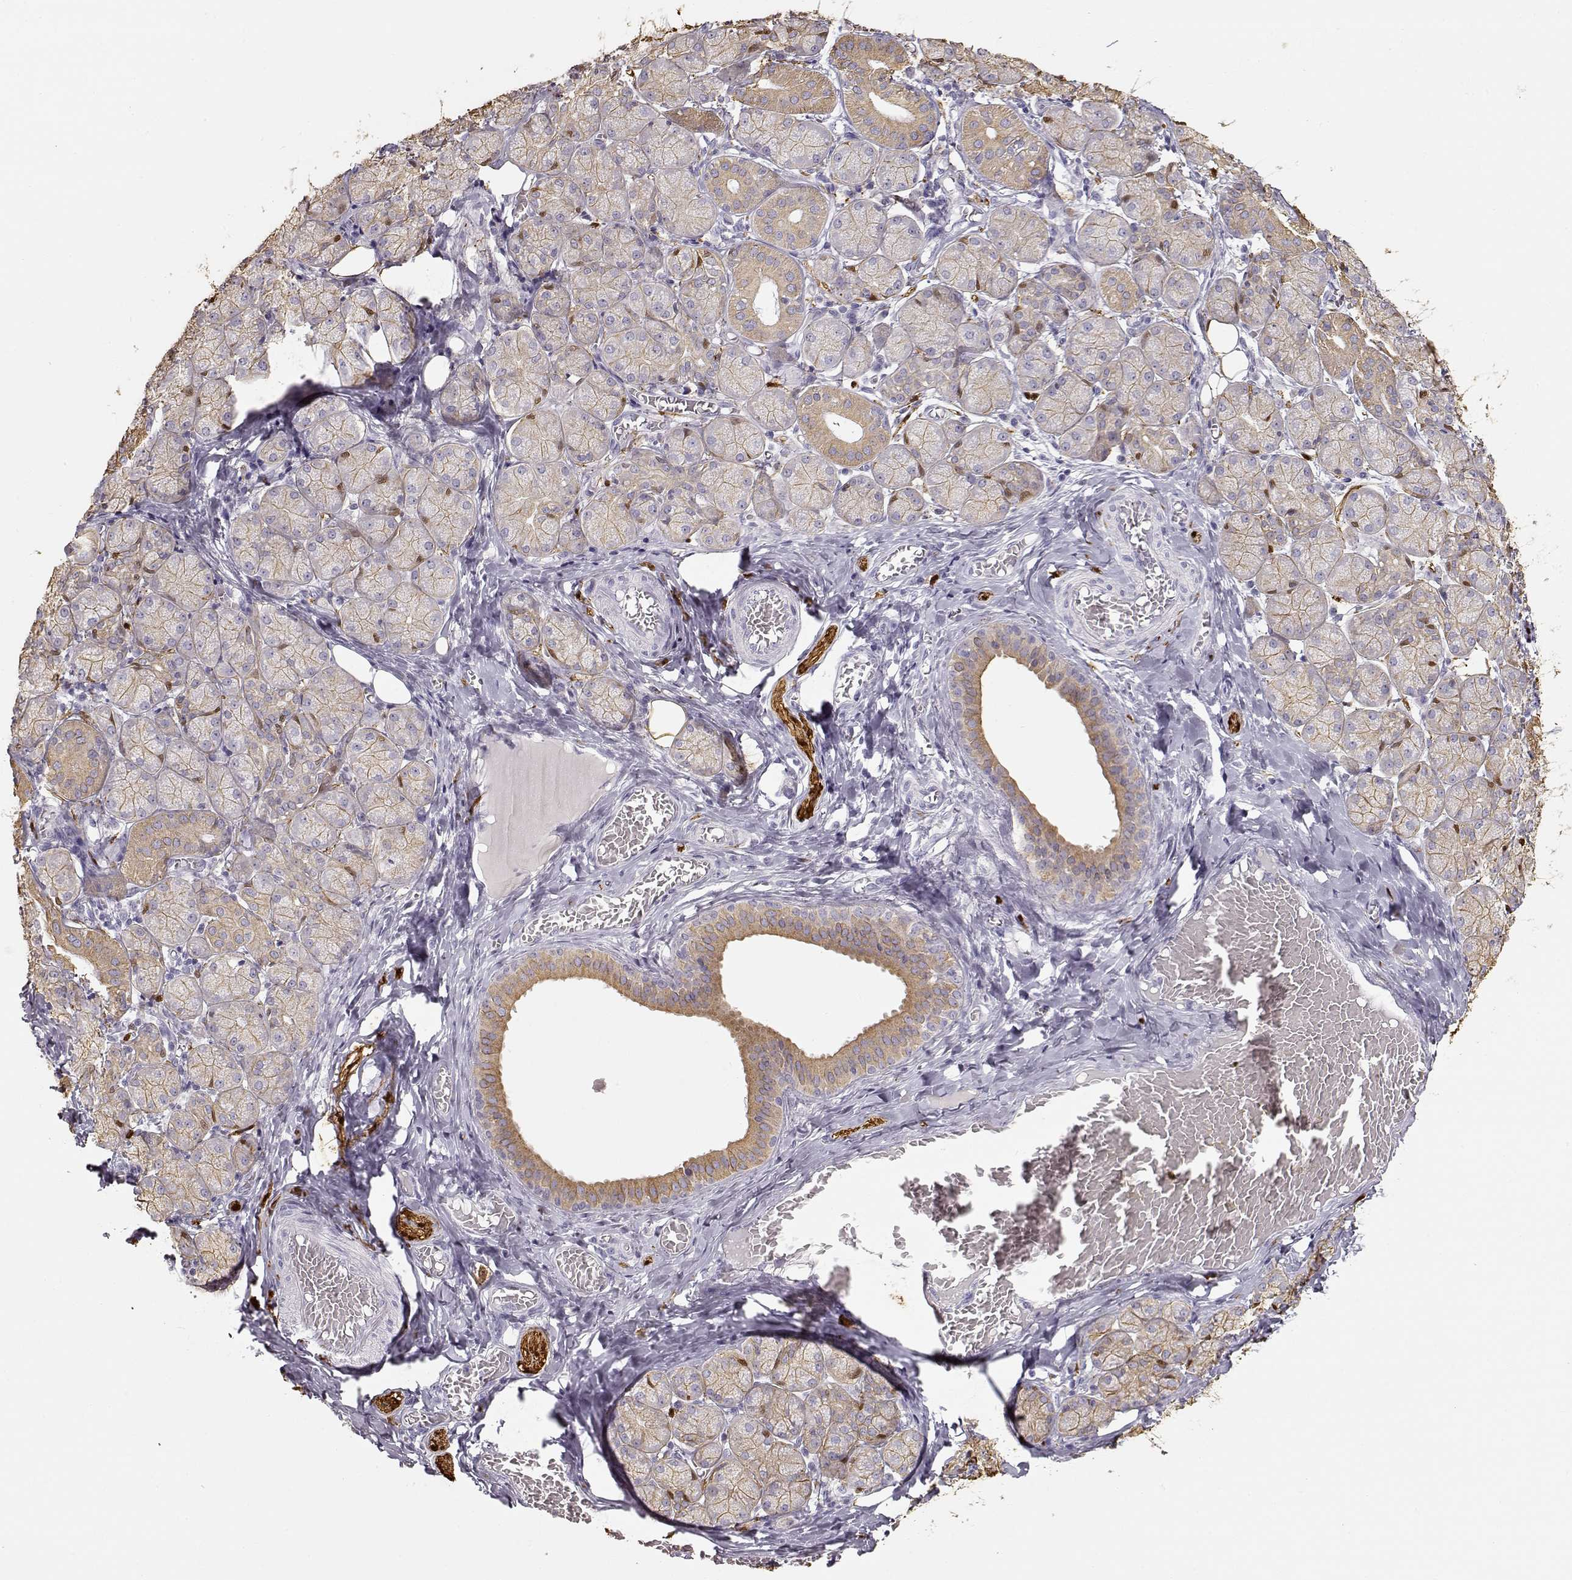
{"staining": {"intensity": "weak", "quantity": ">75%", "location": "cytoplasmic/membranous"}, "tissue": "salivary gland", "cell_type": "Glandular cells", "image_type": "normal", "snomed": [{"axis": "morphology", "description": "Normal tissue, NOS"}, {"axis": "topography", "description": "Salivary gland"}, {"axis": "topography", "description": "Peripheral nerve tissue"}], "caption": "Protein staining reveals weak cytoplasmic/membranous staining in about >75% of glandular cells in benign salivary gland.", "gene": "S100B", "patient": {"sex": "female", "age": 24}}